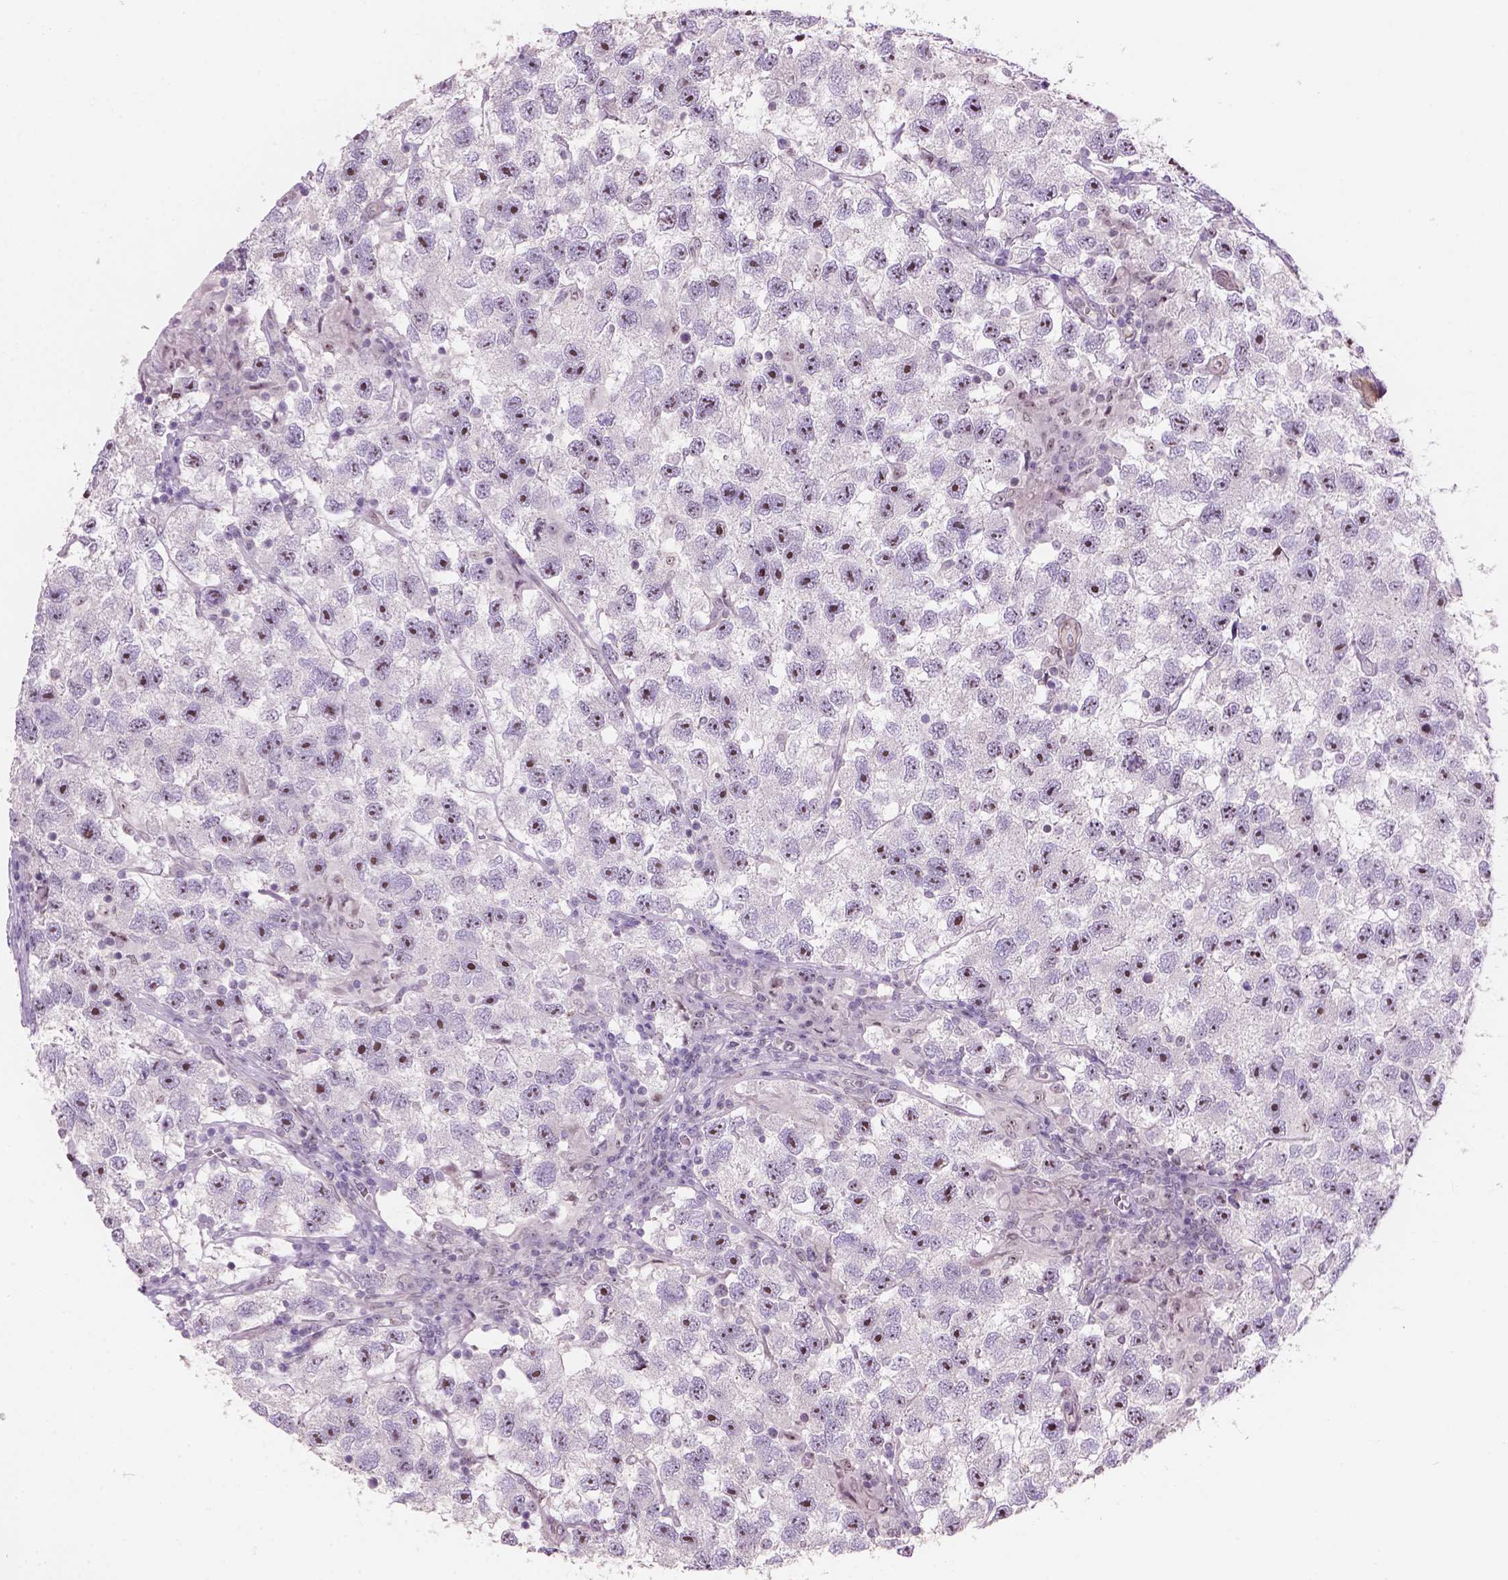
{"staining": {"intensity": "moderate", "quantity": ">75%", "location": "nuclear"}, "tissue": "testis cancer", "cell_type": "Tumor cells", "image_type": "cancer", "snomed": [{"axis": "morphology", "description": "Seminoma, NOS"}, {"axis": "topography", "description": "Testis"}], "caption": "Testis cancer stained with a brown dye displays moderate nuclear positive positivity in about >75% of tumor cells.", "gene": "RRS1", "patient": {"sex": "male", "age": 26}}